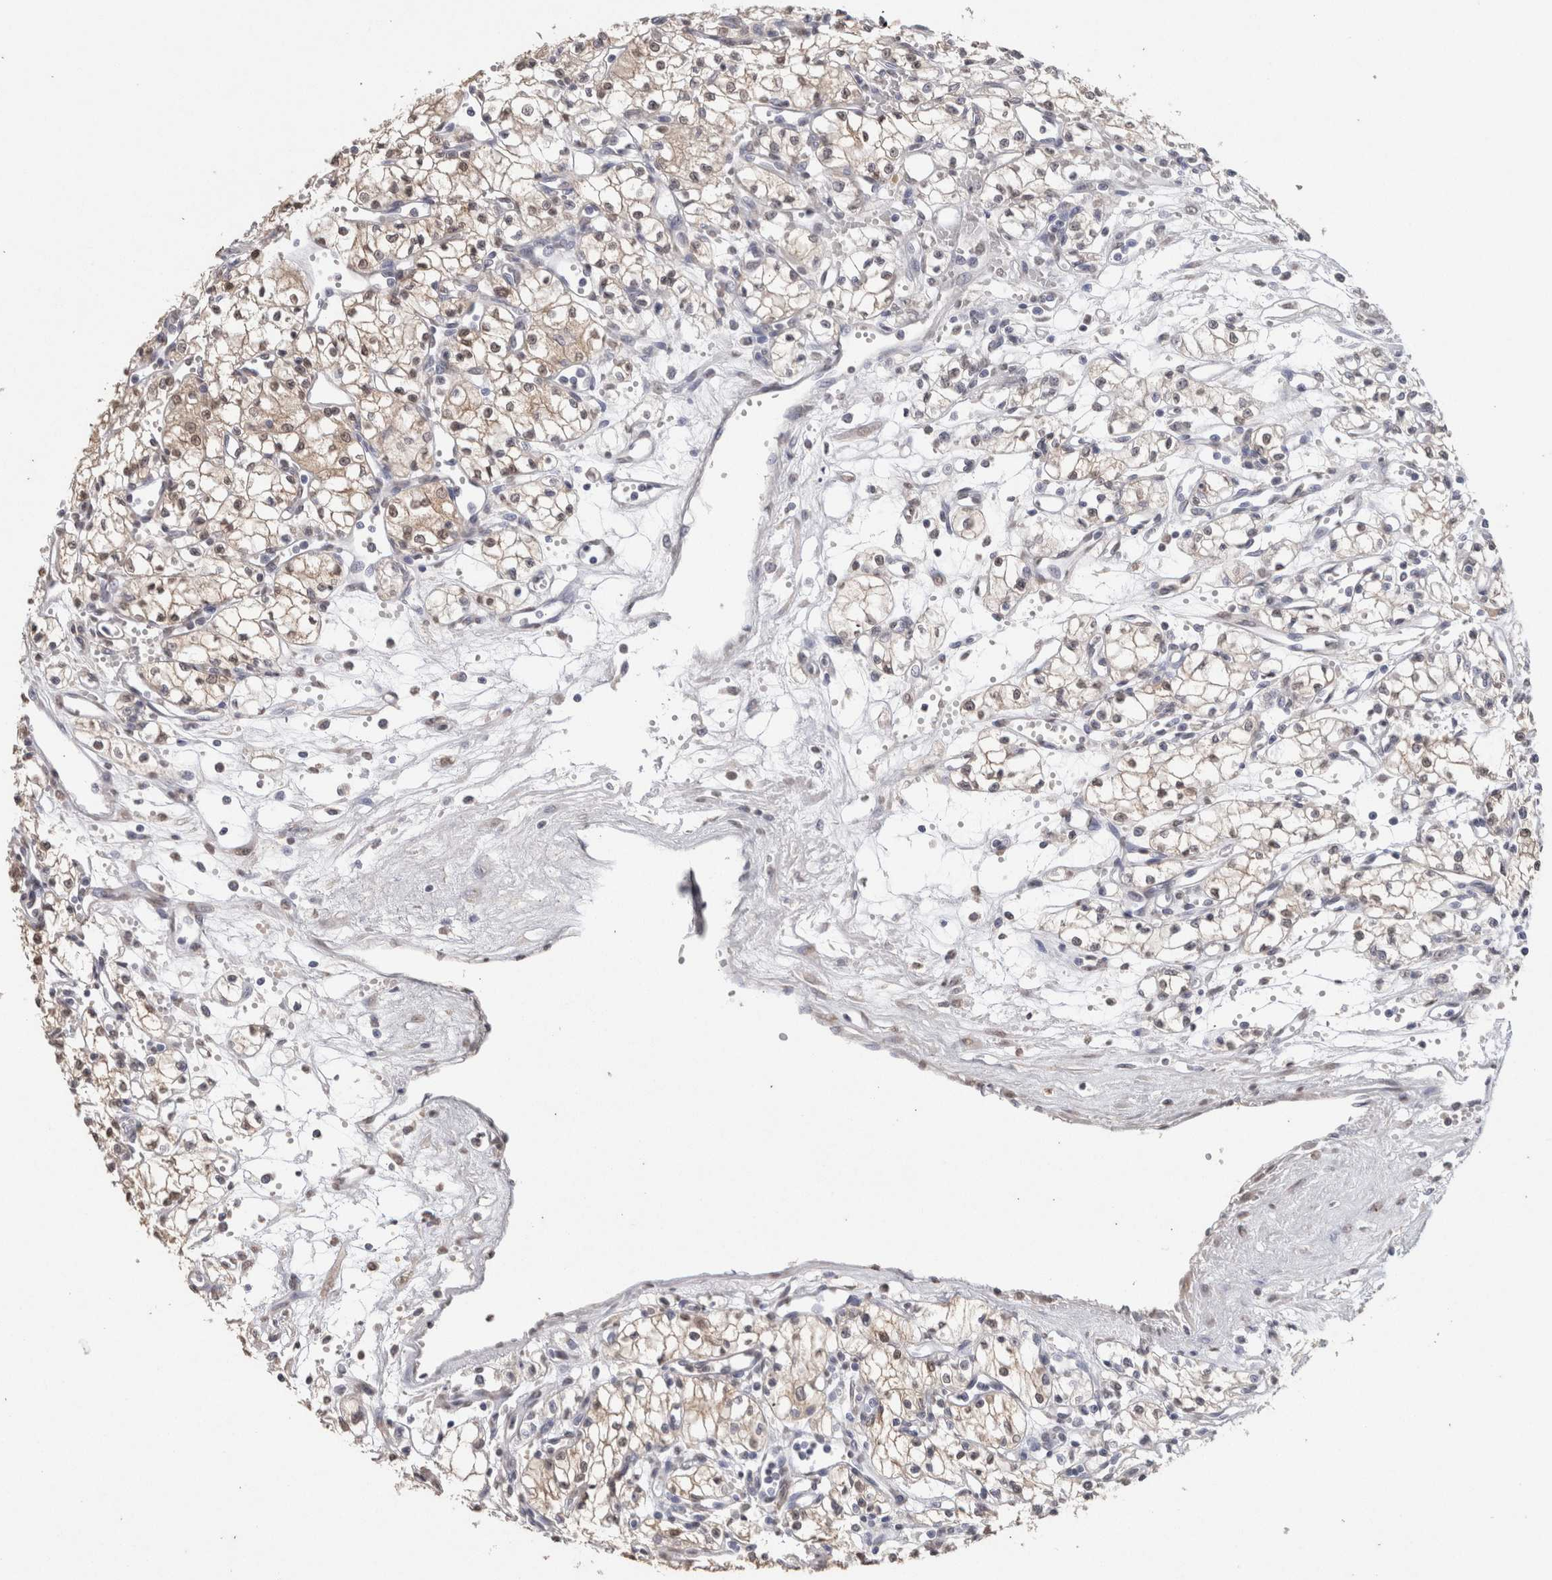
{"staining": {"intensity": "weak", "quantity": ">75%", "location": "cytoplasmic/membranous,nuclear"}, "tissue": "renal cancer", "cell_type": "Tumor cells", "image_type": "cancer", "snomed": [{"axis": "morphology", "description": "Normal tissue, NOS"}, {"axis": "morphology", "description": "Adenocarcinoma, NOS"}, {"axis": "topography", "description": "Kidney"}], "caption": "Protein staining of renal adenocarcinoma tissue reveals weak cytoplasmic/membranous and nuclear positivity in approximately >75% of tumor cells. The staining was performed using DAB (3,3'-diaminobenzidine), with brown indicating positive protein expression. Nuclei are stained blue with hematoxylin.", "gene": "LGALS2", "patient": {"sex": "male", "age": 59}}